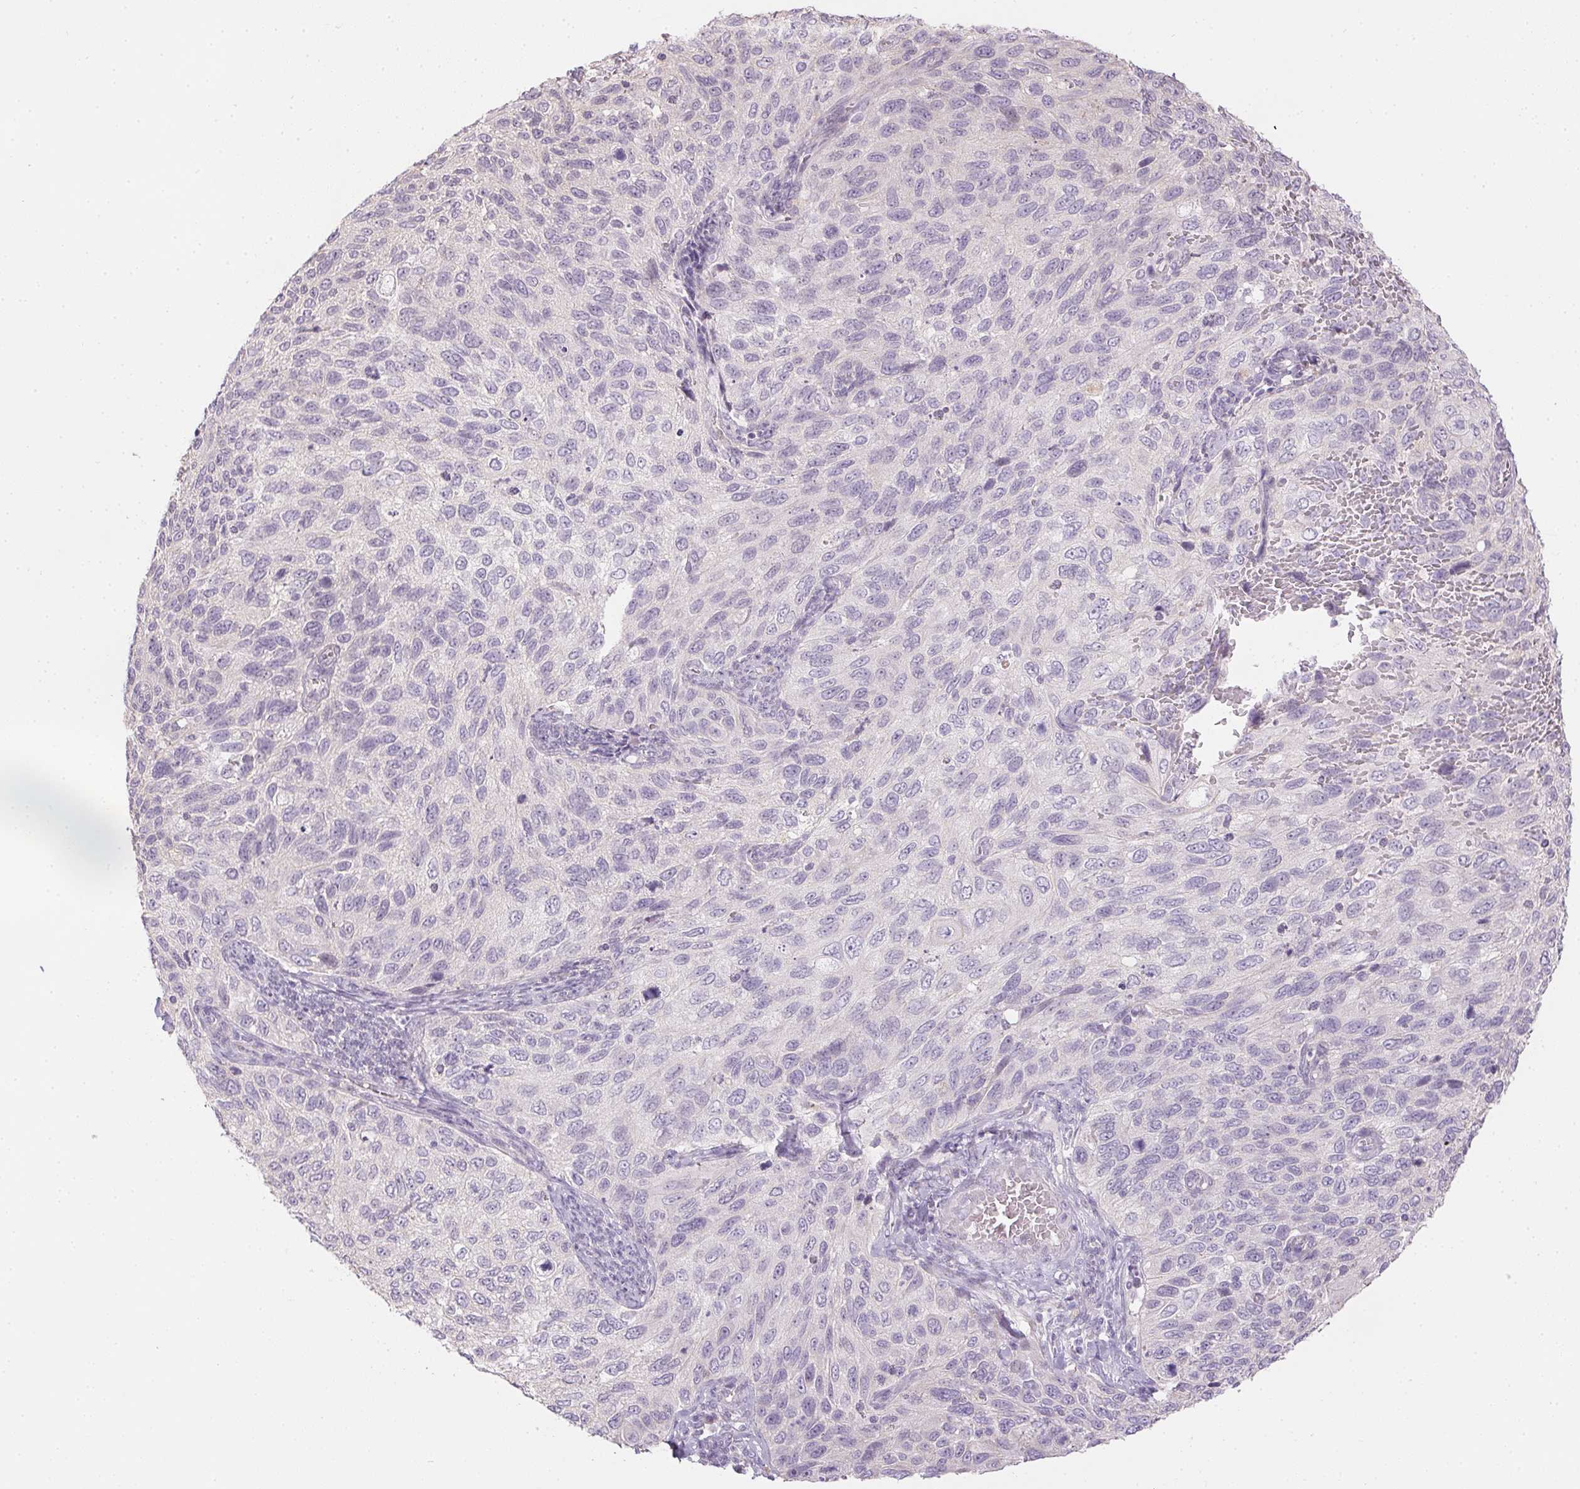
{"staining": {"intensity": "negative", "quantity": "none", "location": "none"}, "tissue": "cervical cancer", "cell_type": "Tumor cells", "image_type": "cancer", "snomed": [{"axis": "morphology", "description": "Squamous cell carcinoma, NOS"}, {"axis": "topography", "description": "Cervix"}], "caption": "The photomicrograph displays no staining of tumor cells in squamous cell carcinoma (cervical).", "gene": "CTCFL", "patient": {"sex": "female", "age": 70}}